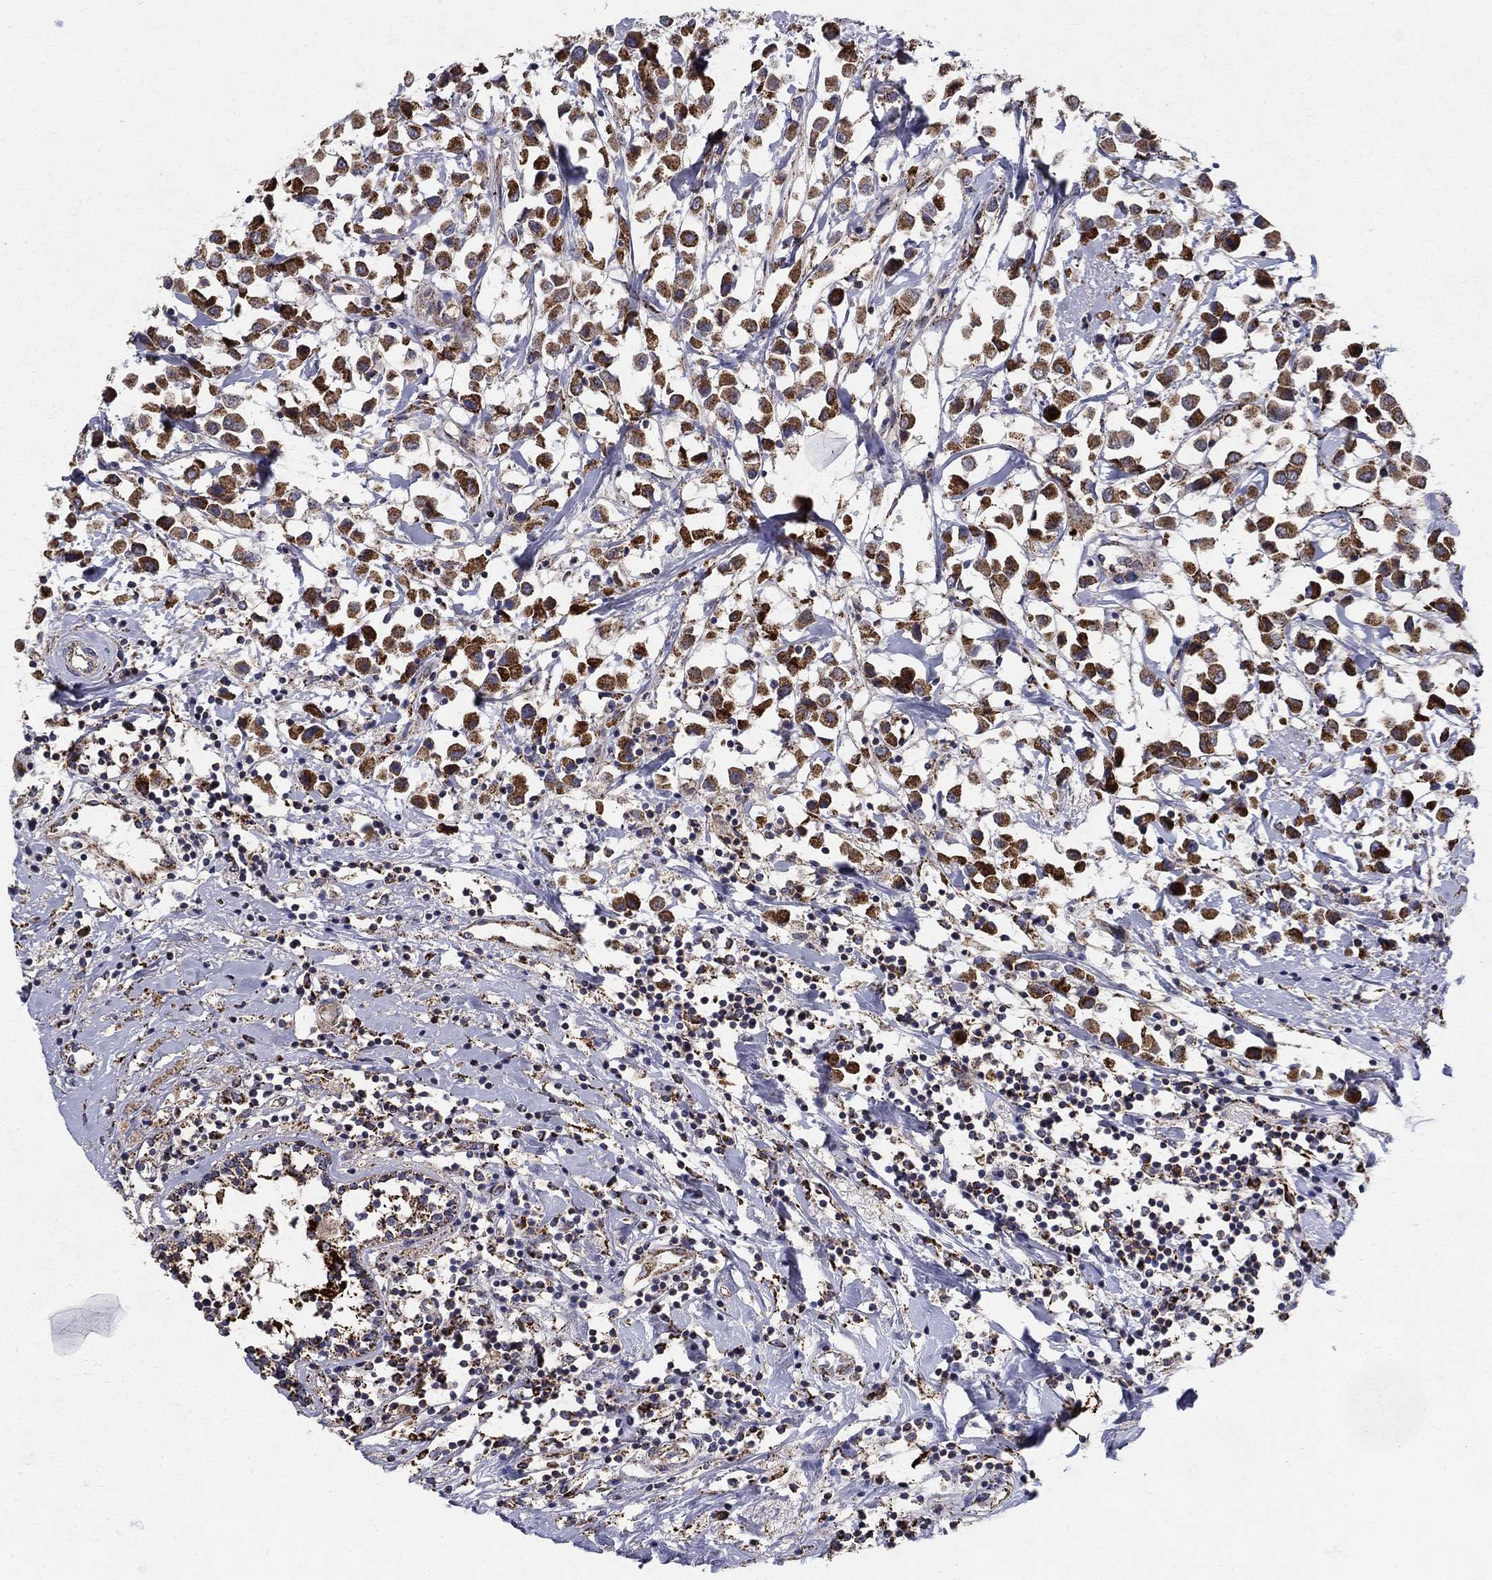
{"staining": {"intensity": "strong", "quantity": ">75%", "location": "cytoplasmic/membranous"}, "tissue": "breast cancer", "cell_type": "Tumor cells", "image_type": "cancer", "snomed": [{"axis": "morphology", "description": "Duct carcinoma"}, {"axis": "topography", "description": "Breast"}], "caption": "A photomicrograph of breast cancer (invasive ductal carcinoma) stained for a protein demonstrates strong cytoplasmic/membranous brown staining in tumor cells.", "gene": "GCSH", "patient": {"sex": "female", "age": 61}}